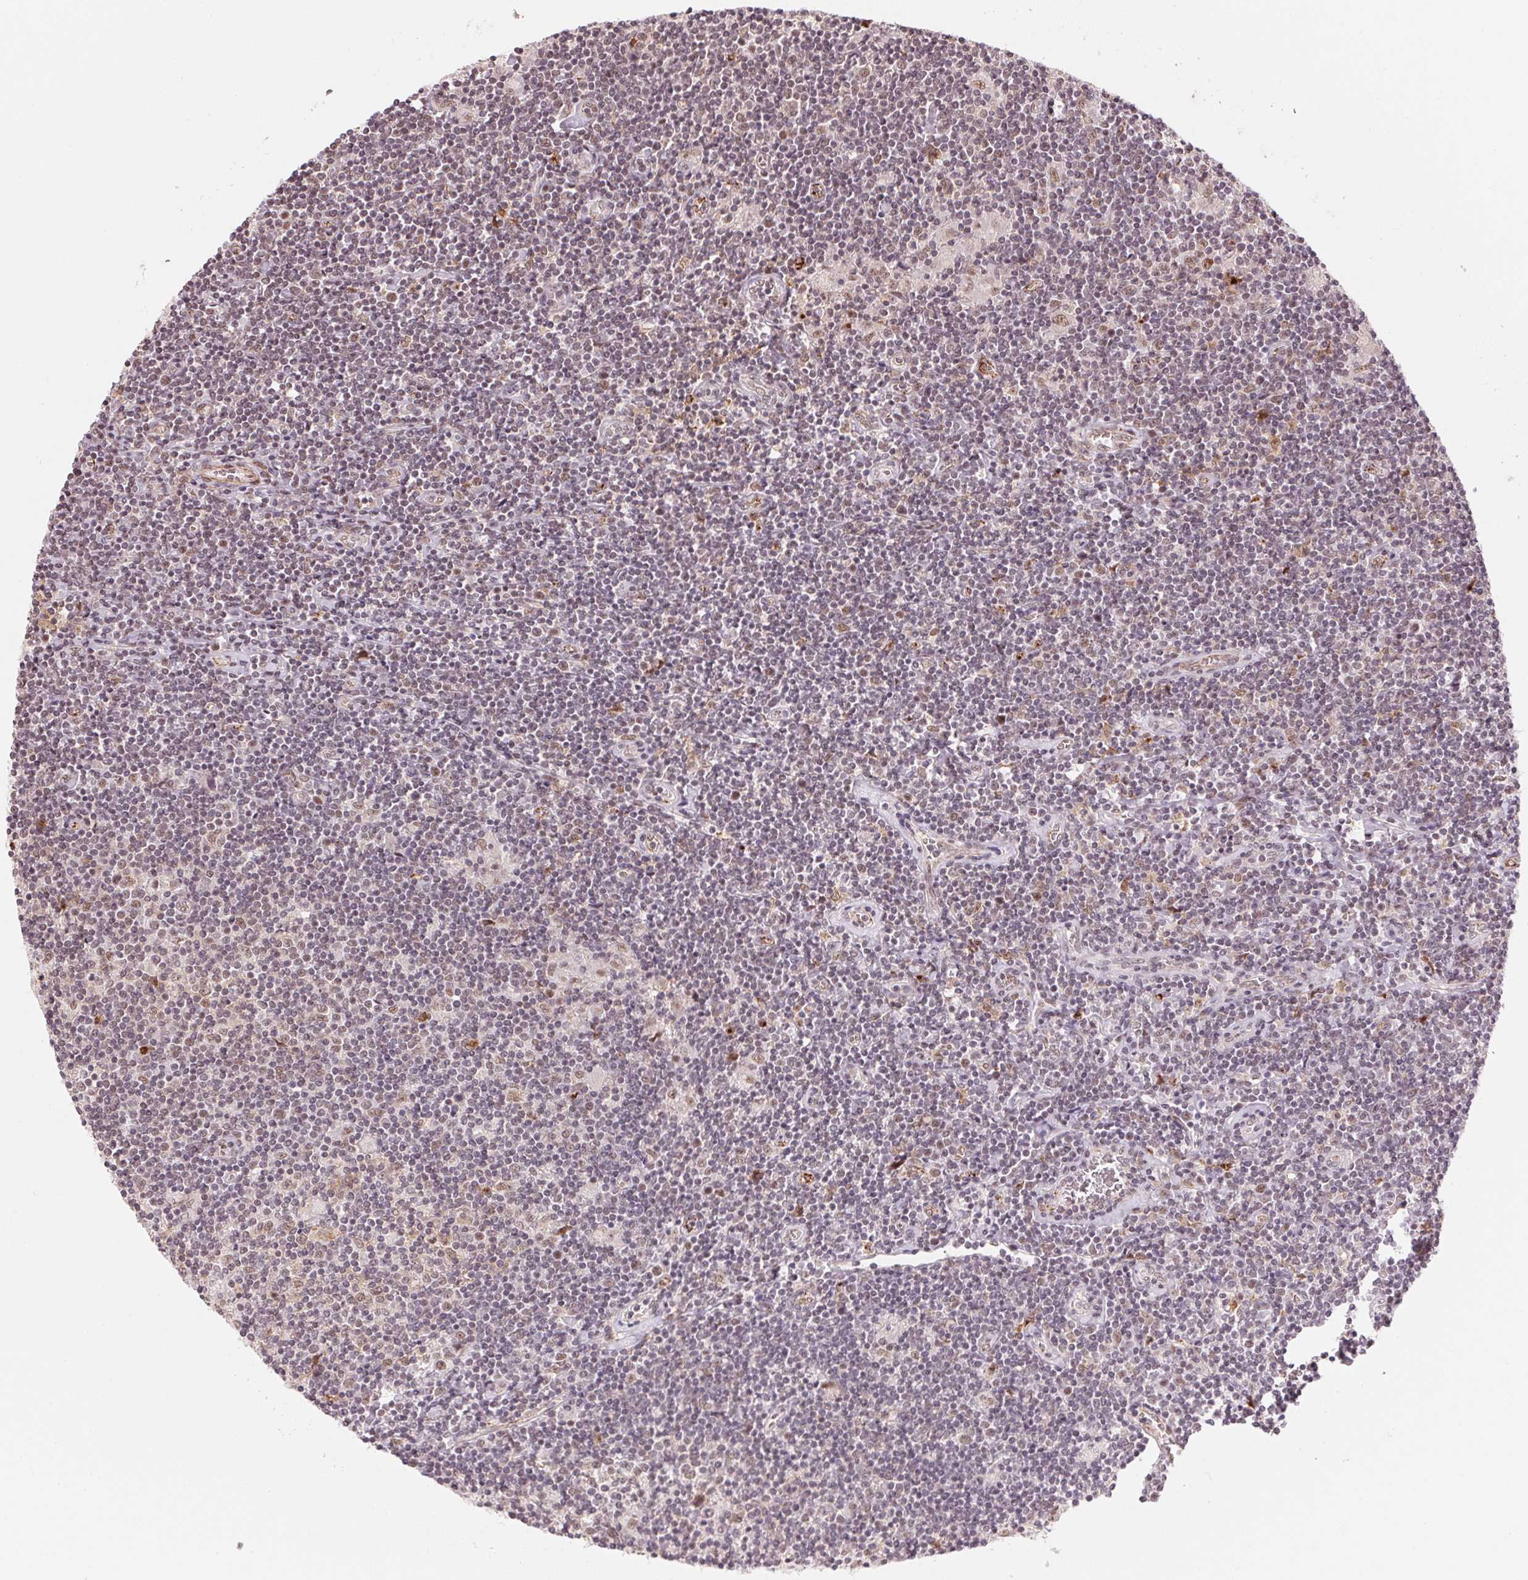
{"staining": {"intensity": "weak", "quantity": ">75%", "location": "nuclear"}, "tissue": "lymphoma", "cell_type": "Tumor cells", "image_type": "cancer", "snomed": [{"axis": "morphology", "description": "Hodgkin's disease, NOS"}, {"axis": "topography", "description": "Lymph node"}], "caption": "Immunohistochemical staining of Hodgkin's disease exhibits low levels of weak nuclear protein positivity in approximately >75% of tumor cells.", "gene": "HNRNPDL", "patient": {"sex": "male", "age": 40}}